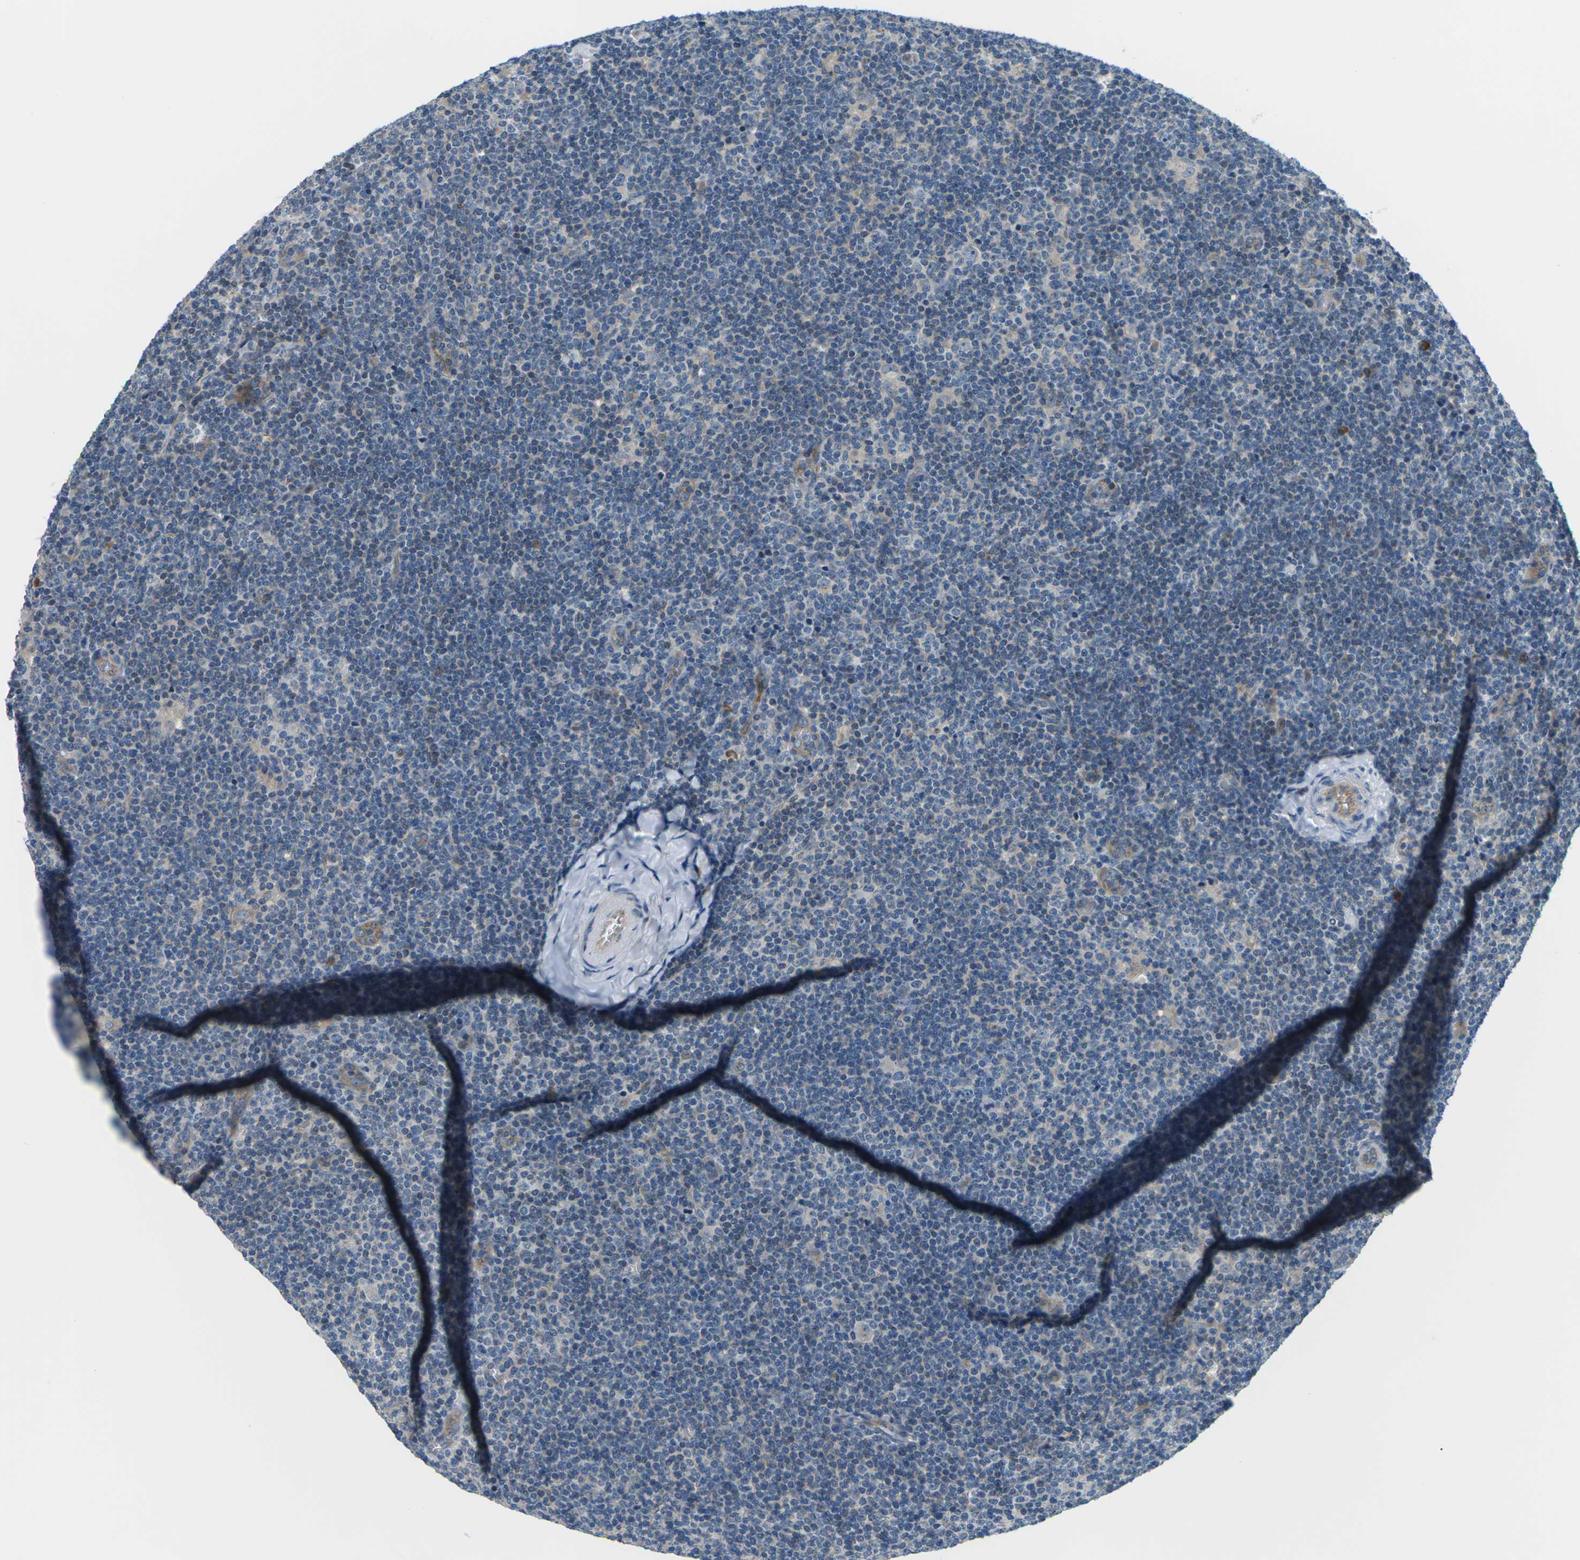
{"staining": {"intensity": "negative", "quantity": "none", "location": "none"}, "tissue": "lymphoma", "cell_type": "Tumor cells", "image_type": "cancer", "snomed": [{"axis": "morphology", "description": "Hodgkin's disease, NOS"}, {"axis": "topography", "description": "Lymph node"}], "caption": "Immunohistochemical staining of lymphoma shows no significant expression in tumor cells. (Stains: DAB (3,3'-diaminobenzidine) immunohistochemistry with hematoxylin counter stain, Microscopy: brightfield microscopy at high magnification).", "gene": "SLC13A3", "patient": {"sex": "female", "age": 57}}